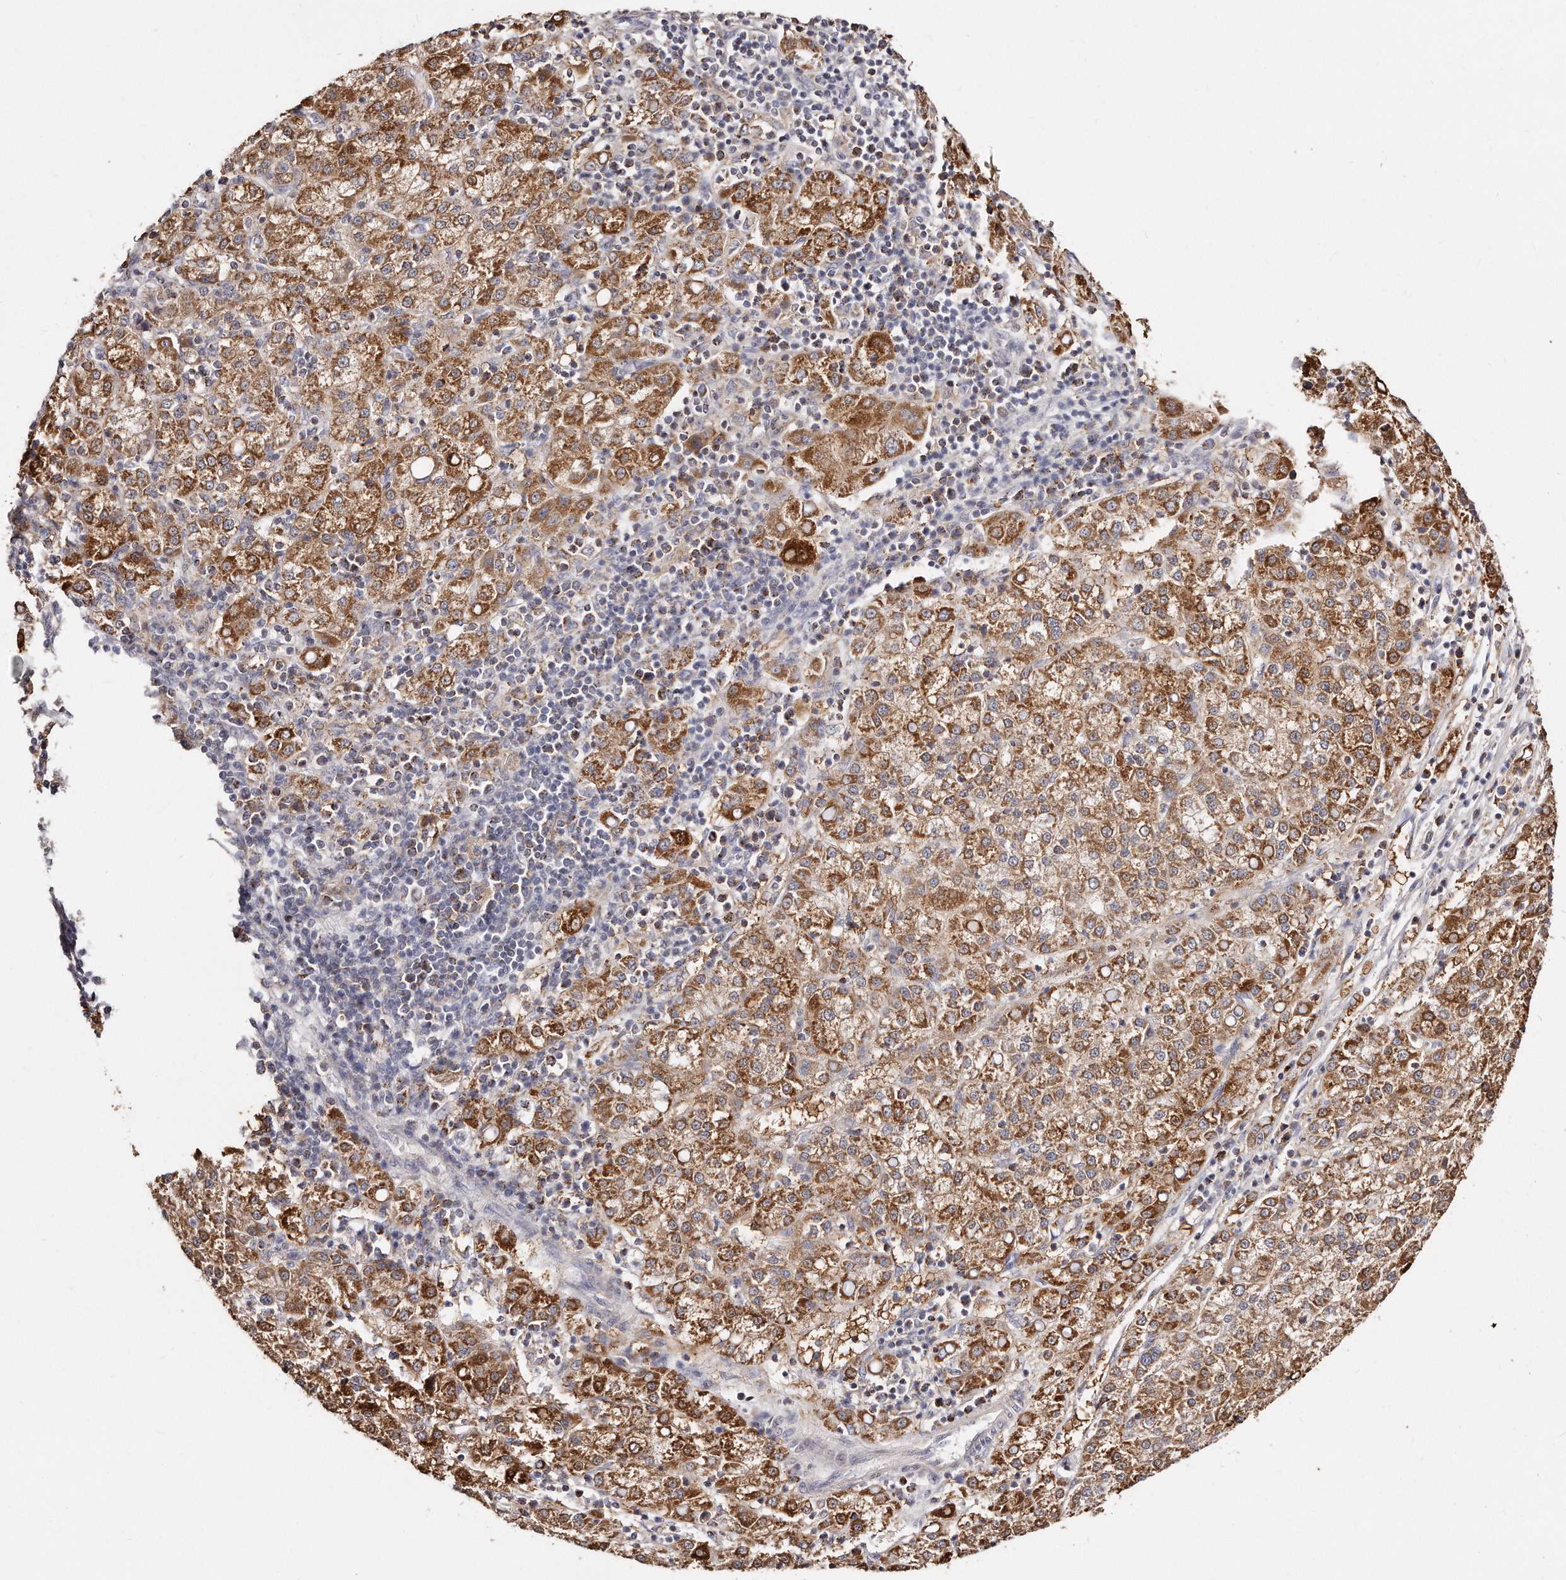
{"staining": {"intensity": "strong", "quantity": ">75%", "location": "cytoplasmic/membranous"}, "tissue": "liver cancer", "cell_type": "Tumor cells", "image_type": "cancer", "snomed": [{"axis": "morphology", "description": "Carcinoma, Hepatocellular, NOS"}, {"axis": "topography", "description": "Liver"}], "caption": "Strong cytoplasmic/membranous protein expression is identified in about >75% of tumor cells in liver hepatocellular carcinoma.", "gene": "RTKN", "patient": {"sex": "female", "age": 58}}